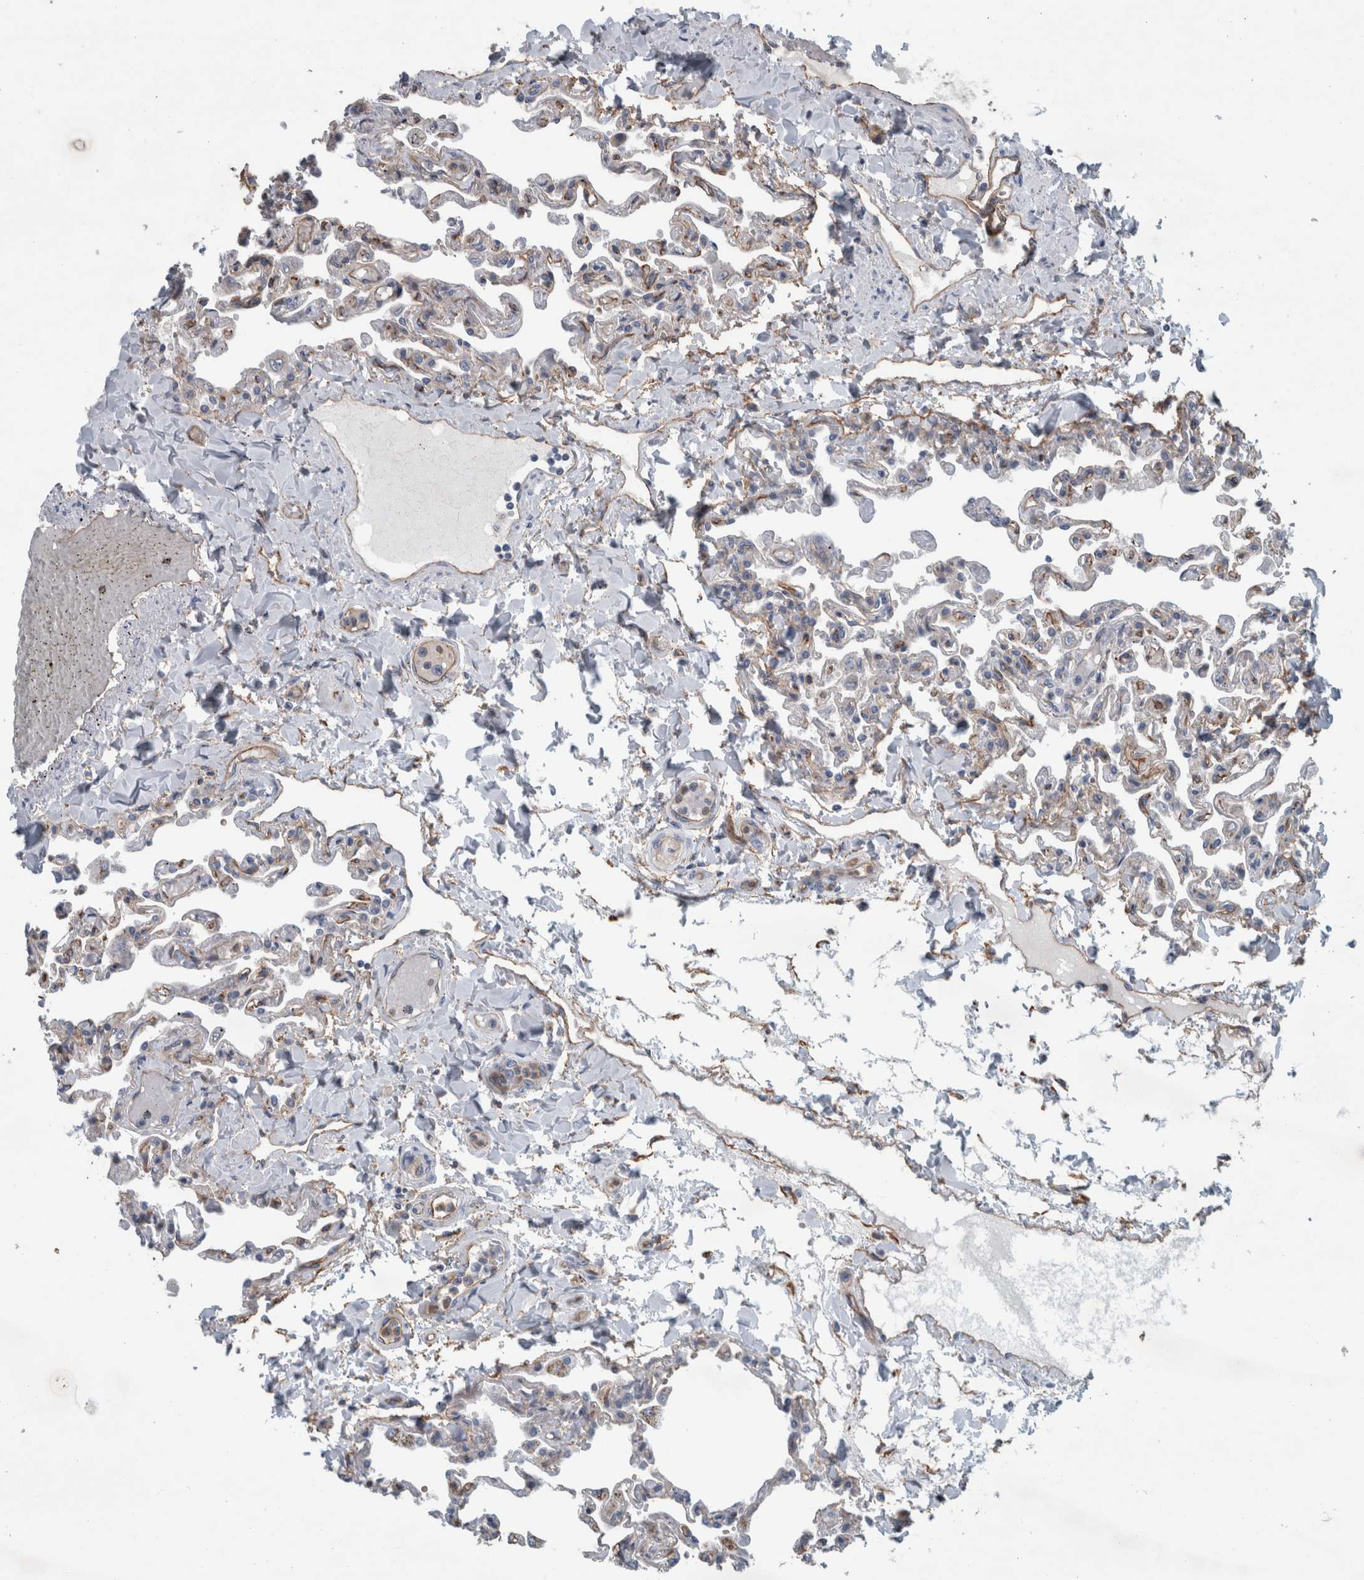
{"staining": {"intensity": "strong", "quantity": "25%-75%", "location": "cytoplasmic/membranous,nuclear"}, "tissue": "lung", "cell_type": "Alveolar cells", "image_type": "normal", "snomed": [{"axis": "morphology", "description": "Normal tissue, NOS"}, {"axis": "topography", "description": "Lung"}], "caption": "An immunohistochemistry (IHC) image of benign tissue is shown. Protein staining in brown labels strong cytoplasmic/membranous,nuclear positivity in lung within alveolar cells. The staining was performed using DAB to visualize the protein expression in brown, while the nuclei were stained in blue with hematoxylin (Magnification: 20x).", "gene": "GLT8D2", "patient": {"sex": "male", "age": 21}}